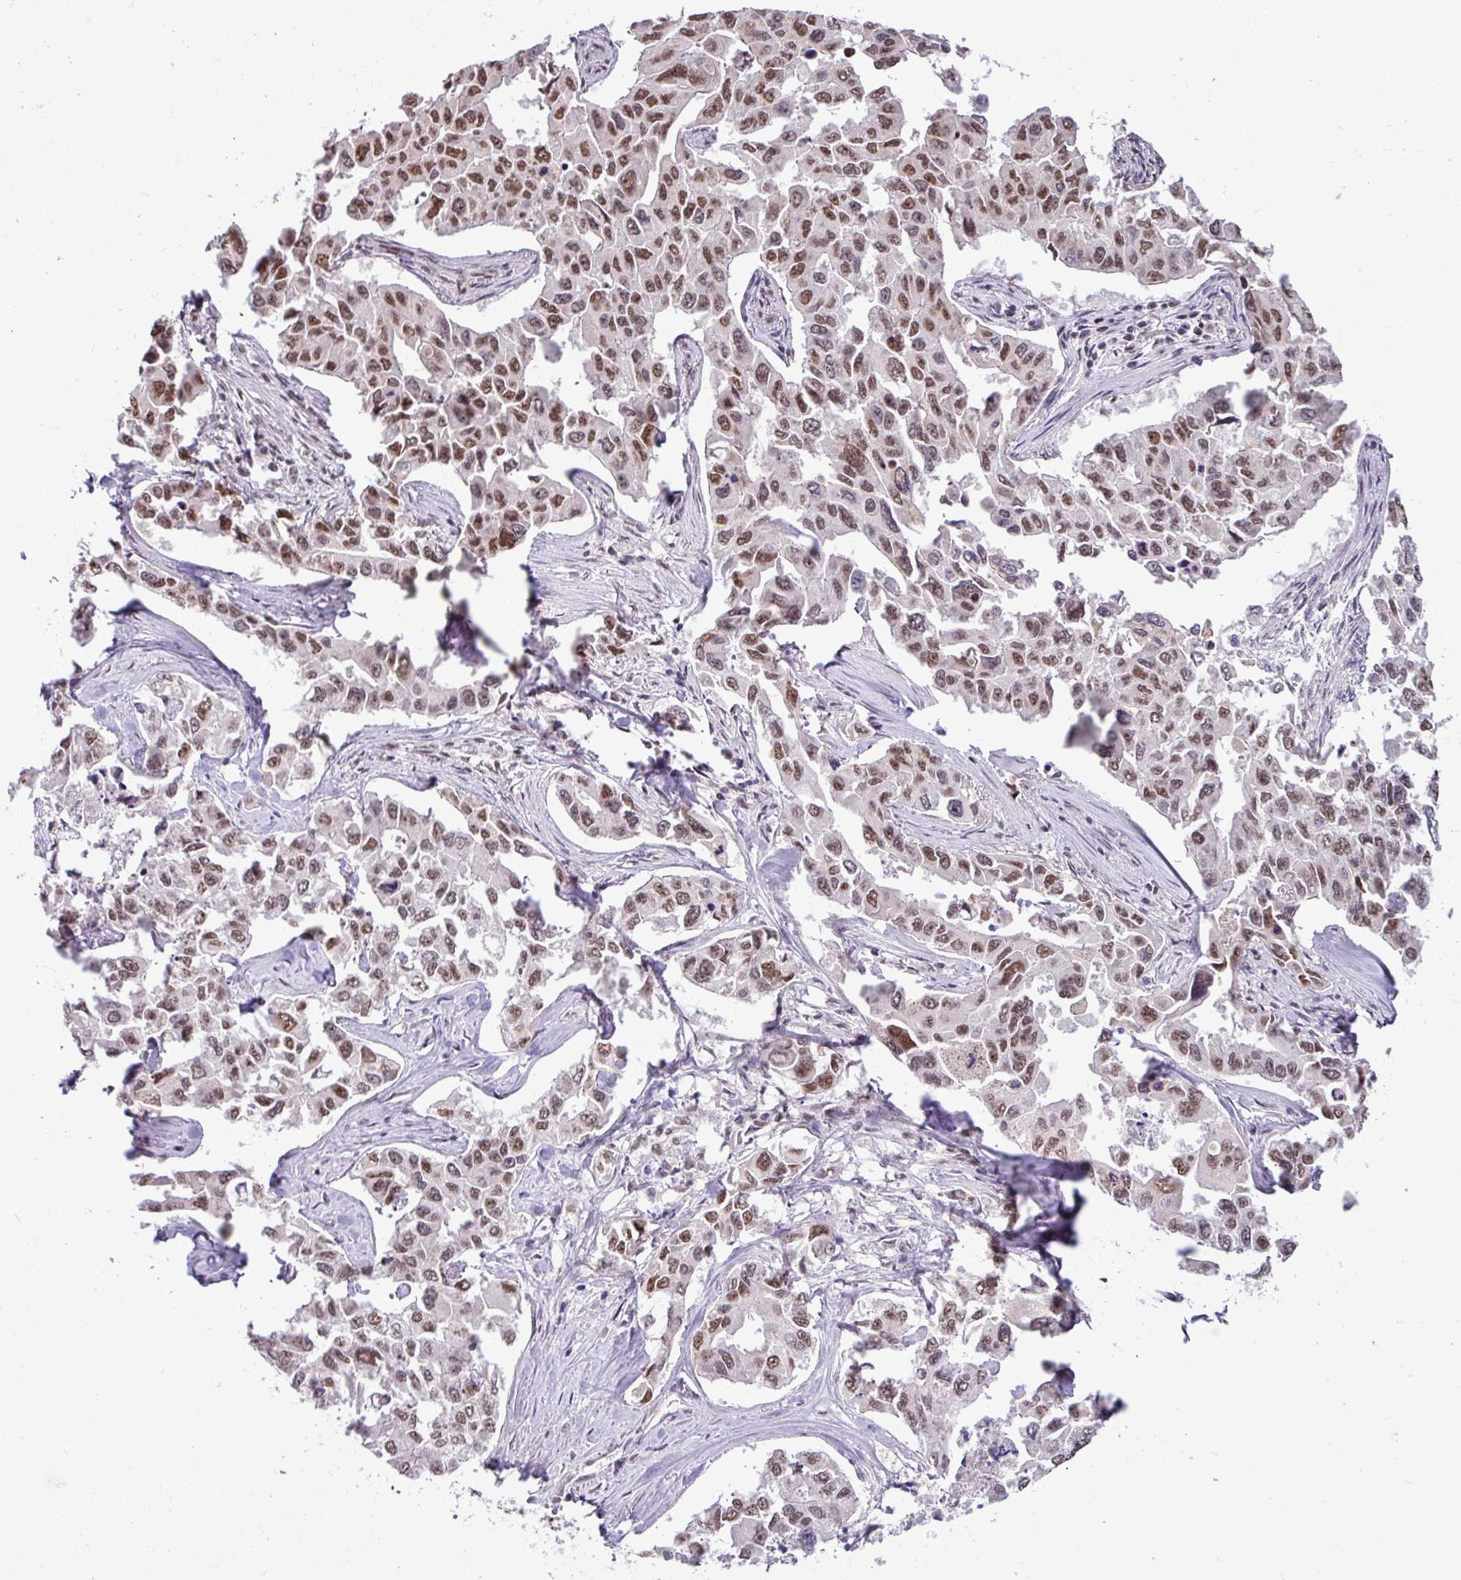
{"staining": {"intensity": "moderate", "quantity": ">75%", "location": "nuclear"}, "tissue": "lung cancer", "cell_type": "Tumor cells", "image_type": "cancer", "snomed": [{"axis": "morphology", "description": "Adenocarcinoma, NOS"}, {"axis": "topography", "description": "Lung"}], "caption": "Immunohistochemical staining of human lung cancer (adenocarcinoma) shows moderate nuclear protein positivity in about >75% of tumor cells.", "gene": "TDG", "patient": {"sex": "male", "age": 64}}